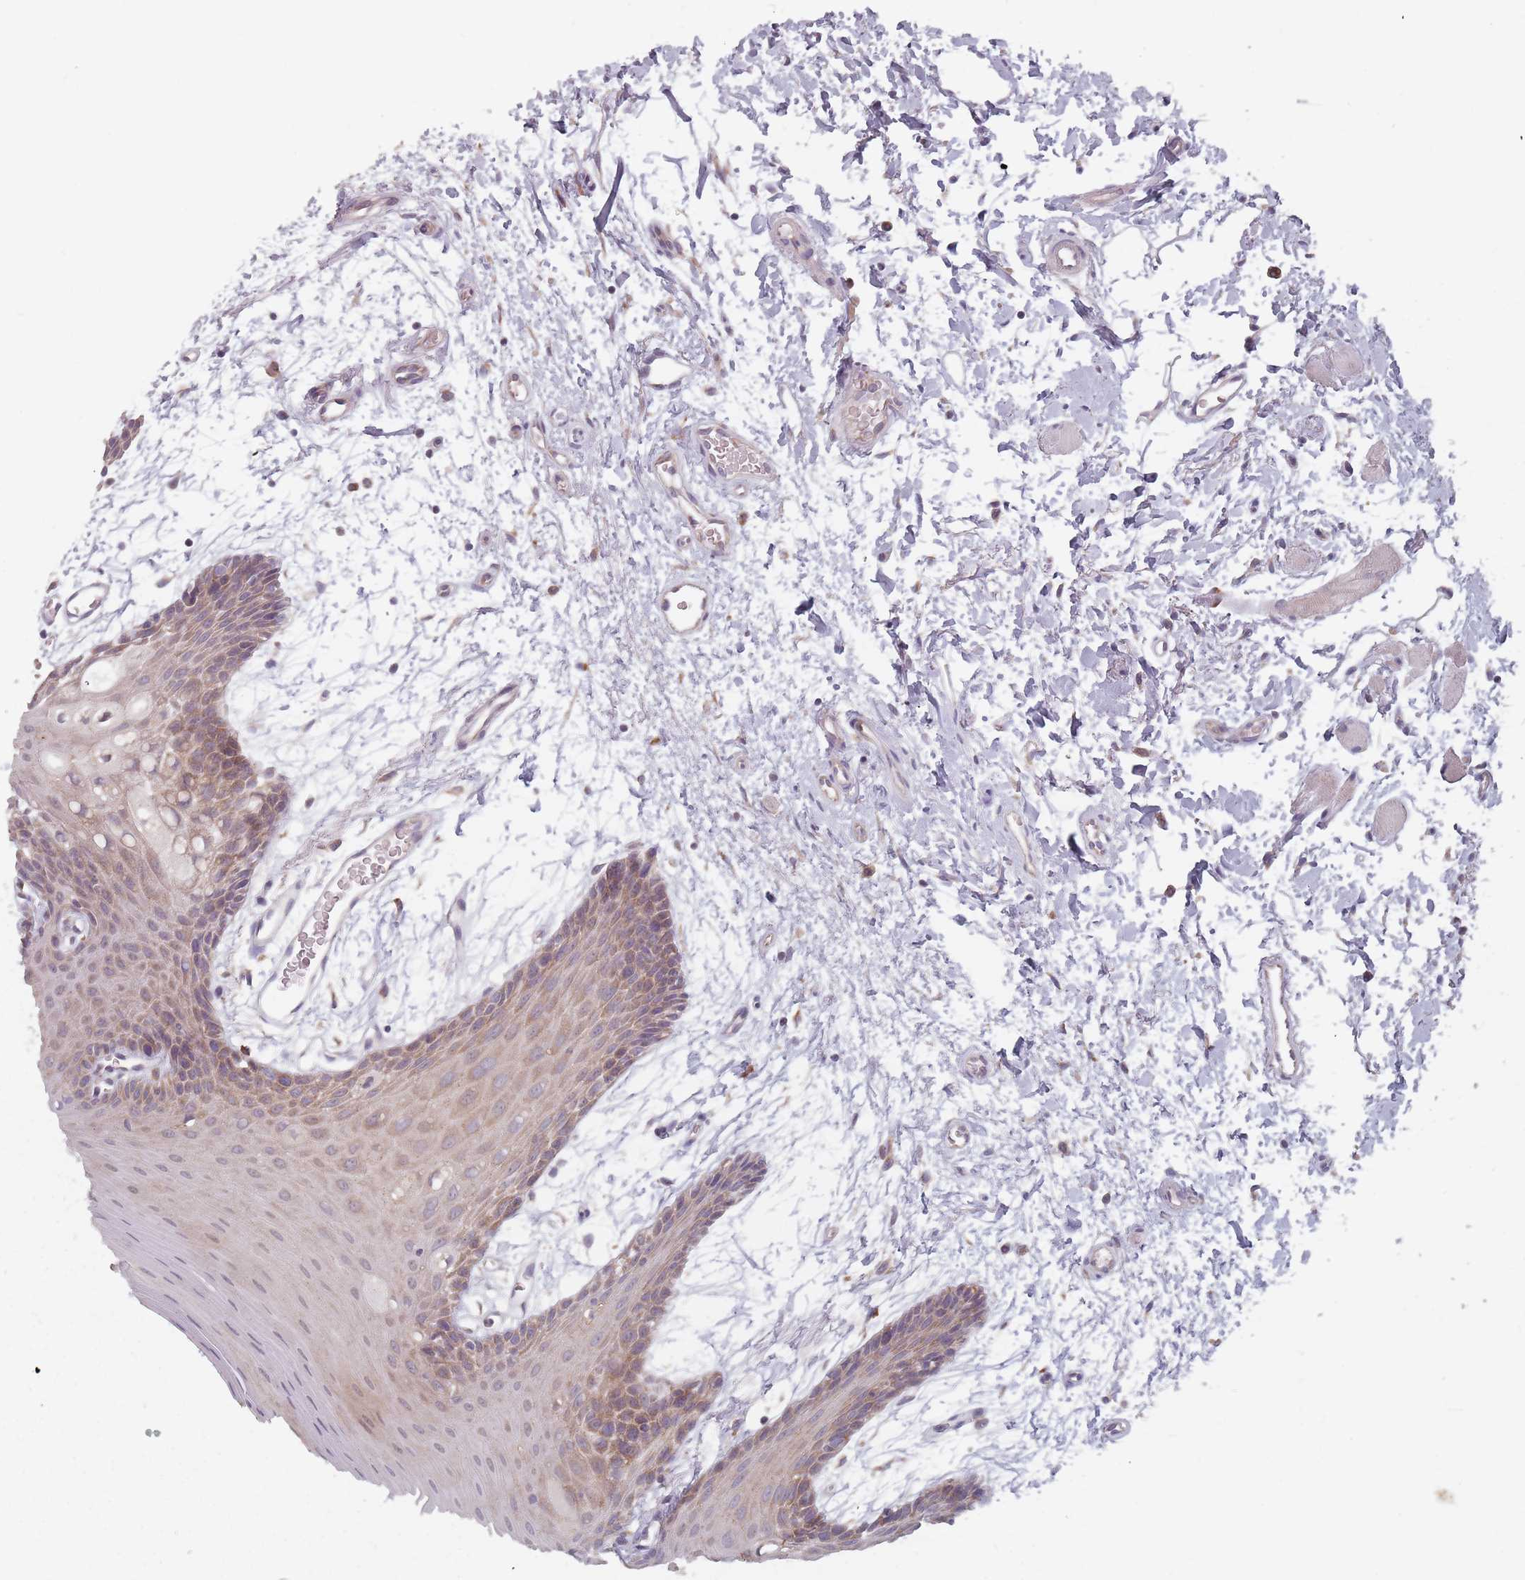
{"staining": {"intensity": "moderate", "quantity": "25%-75%", "location": "cytoplasmic/membranous"}, "tissue": "oral mucosa", "cell_type": "Squamous epithelial cells", "image_type": "normal", "snomed": [{"axis": "morphology", "description": "Normal tissue, NOS"}, {"axis": "topography", "description": "Skeletal muscle"}, {"axis": "topography", "description": "Oral tissue"}, {"axis": "topography", "description": "Salivary gland"}, {"axis": "topography", "description": "Peripheral nerve tissue"}], "caption": "Immunohistochemistry image of unremarkable human oral mucosa stained for a protein (brown), which exhibits medium levels of moderate cytoplasmic/membranous expression in approximately 25%-75% of squamous epithelial cells.", "gene": "ADAL", "patient": {"sex": "male", "age": 54}}